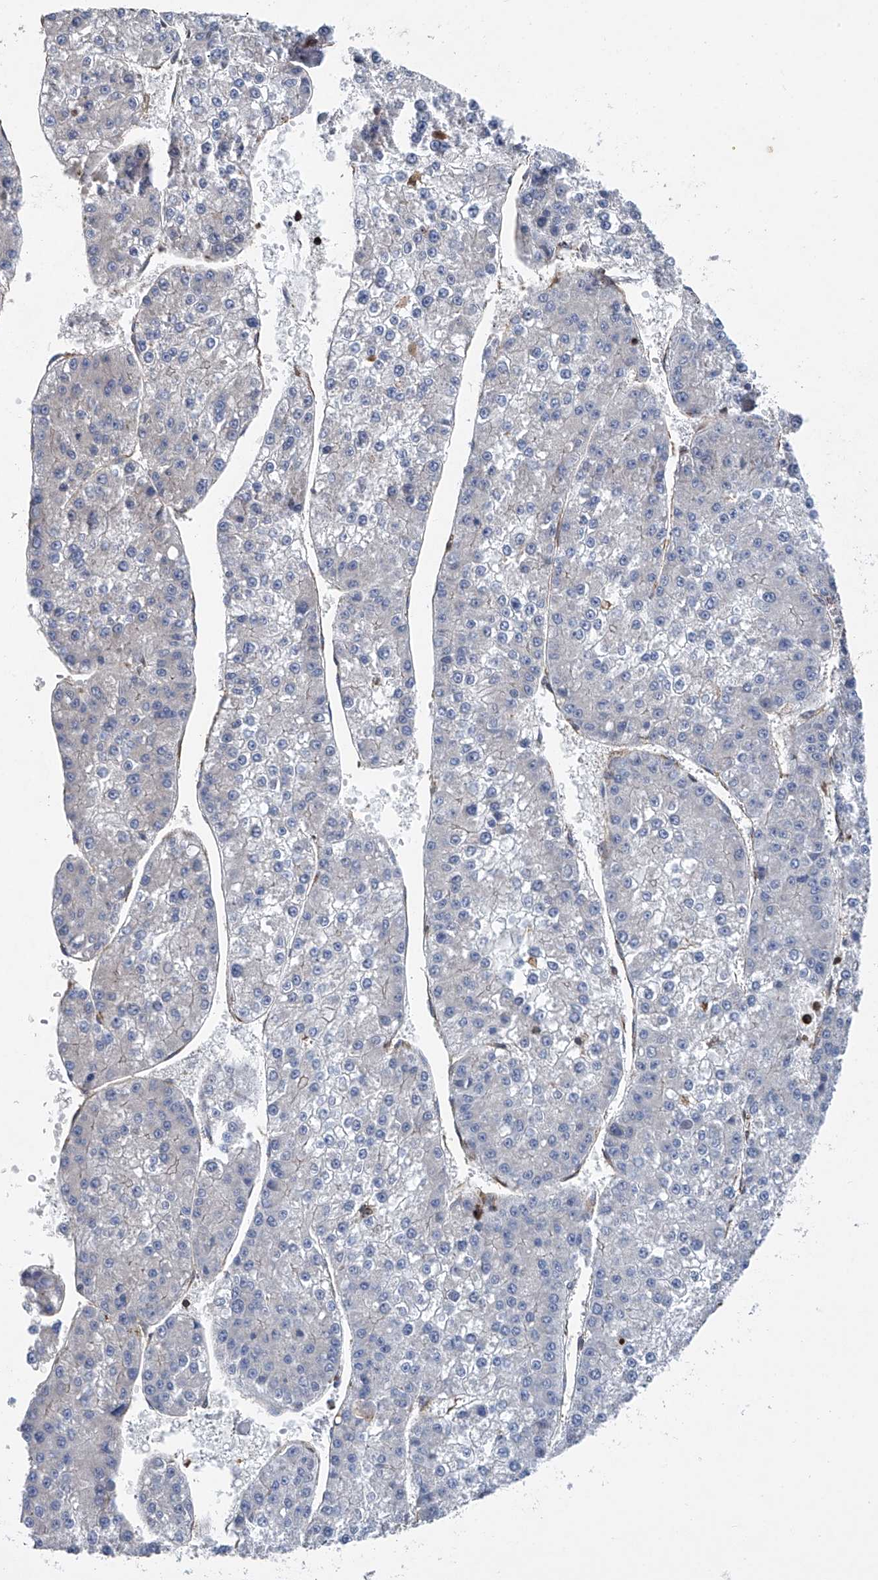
{"staining": {"intensity": "negative", "quantity": "none", "location": "none"}, "tissue": "liver cancer", "cell_type": "Tumor cells", "image_type": "cancer", "snomed": [{"axis": "morphology", "description": "Carcinoma, Hepatocellular, NOS"}, {"axis": "topography", "description": "Liver"}], "caption": "This is an immunohistochemistry (IHC) photomicrograph of liver cancer. There is no expression in tumor cells.", "gene": "TRIM38", "patient": {"sex": "female", "age": 73}}